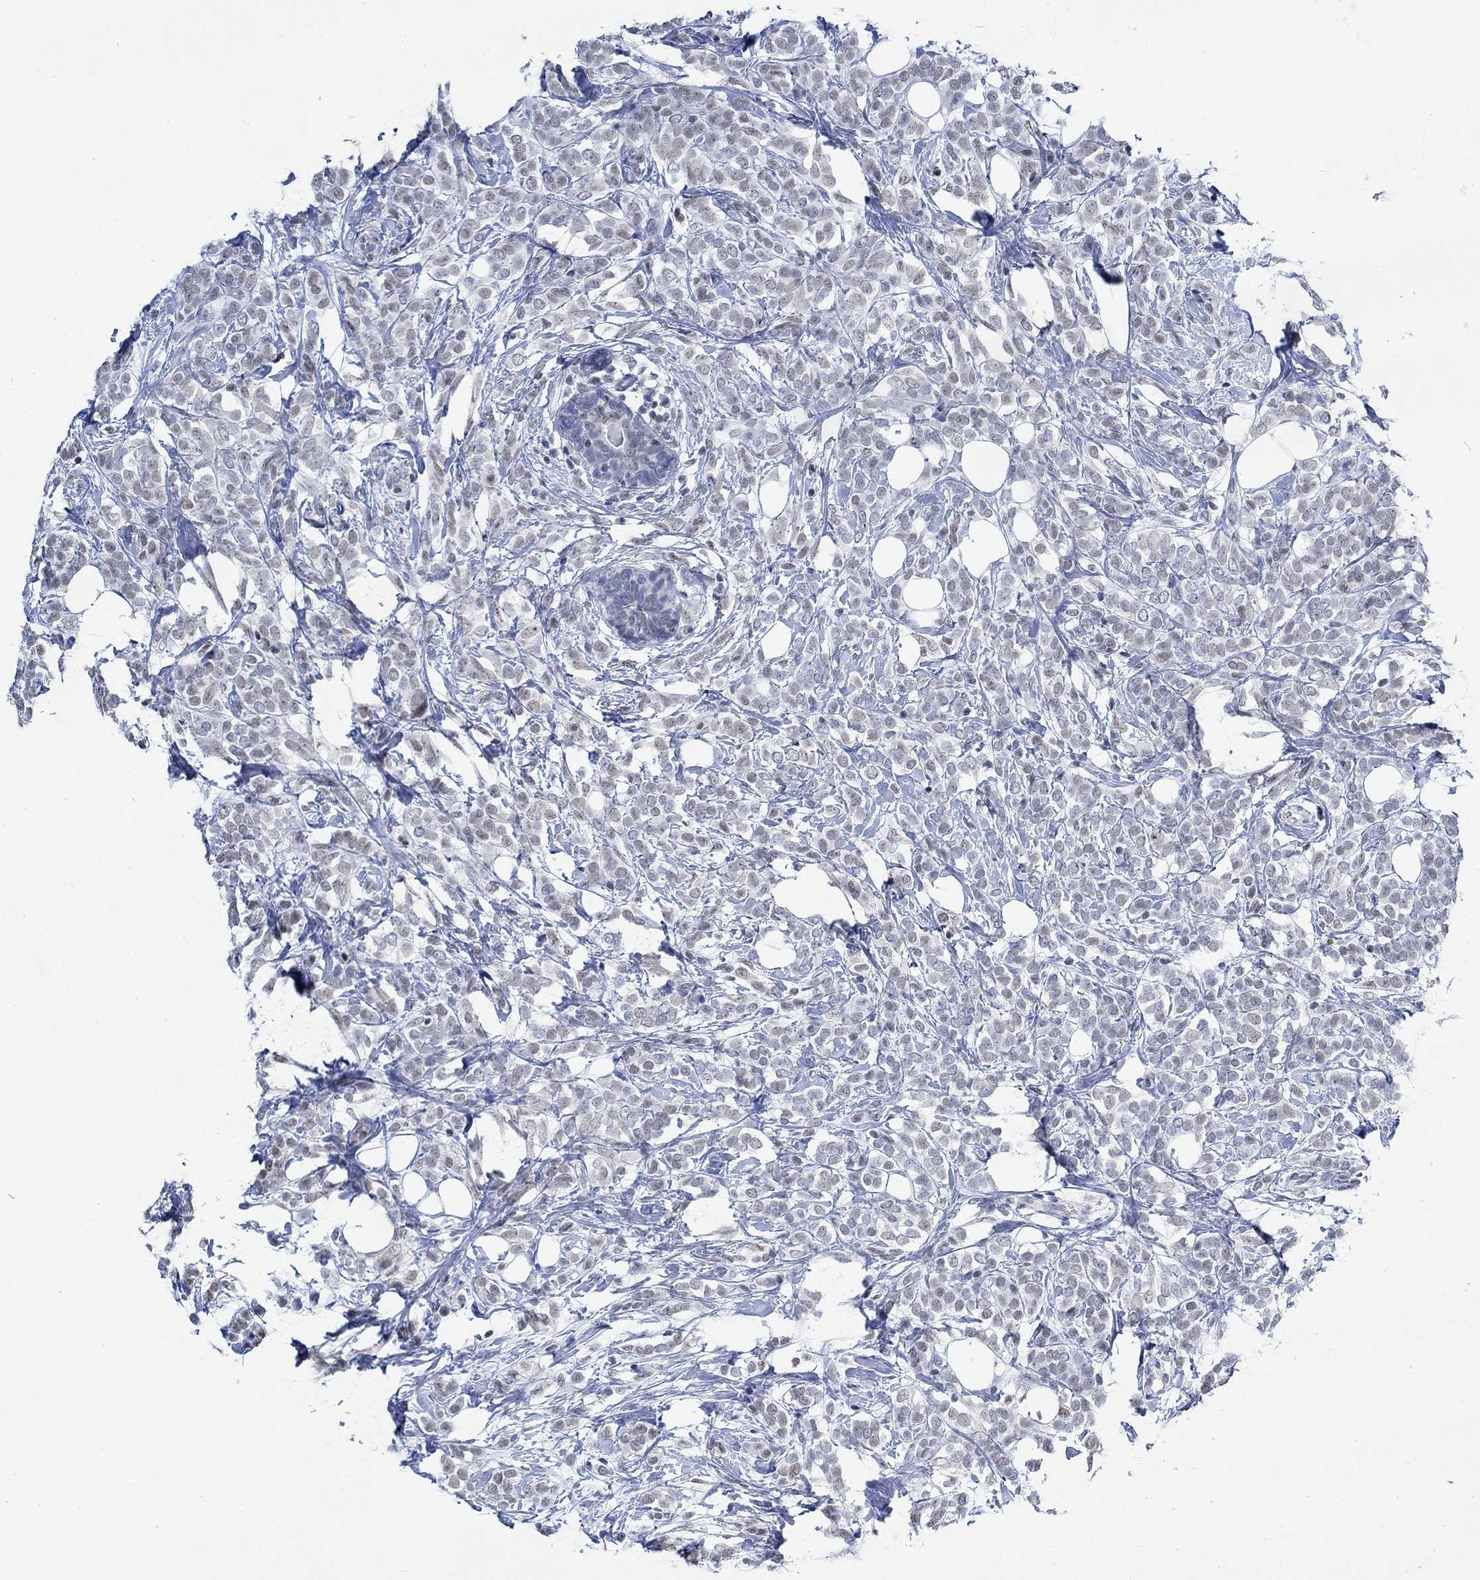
{"staining": {"intensity": "weak", "quantity": "<25%", "location": "nuclear"}, "tissue": "breast cancer", "cell_type": "Tumor cells", "image_type": "cancer", "snomed": [{"axis": "morphology", "description": "Lobular carcinoma"}, {"axis": "topography", "description": "Breast"}], "caption": "Immunohistochemistry micrograph of breast lobular carcinoma stained for a protein (brown), which exhibits no staining in tumor cells. (DAB IHC visualized using brightfield microscopy, high magnification).", "gene": "PPP1R17", "patient": {"sex": "female", "age": 49}}